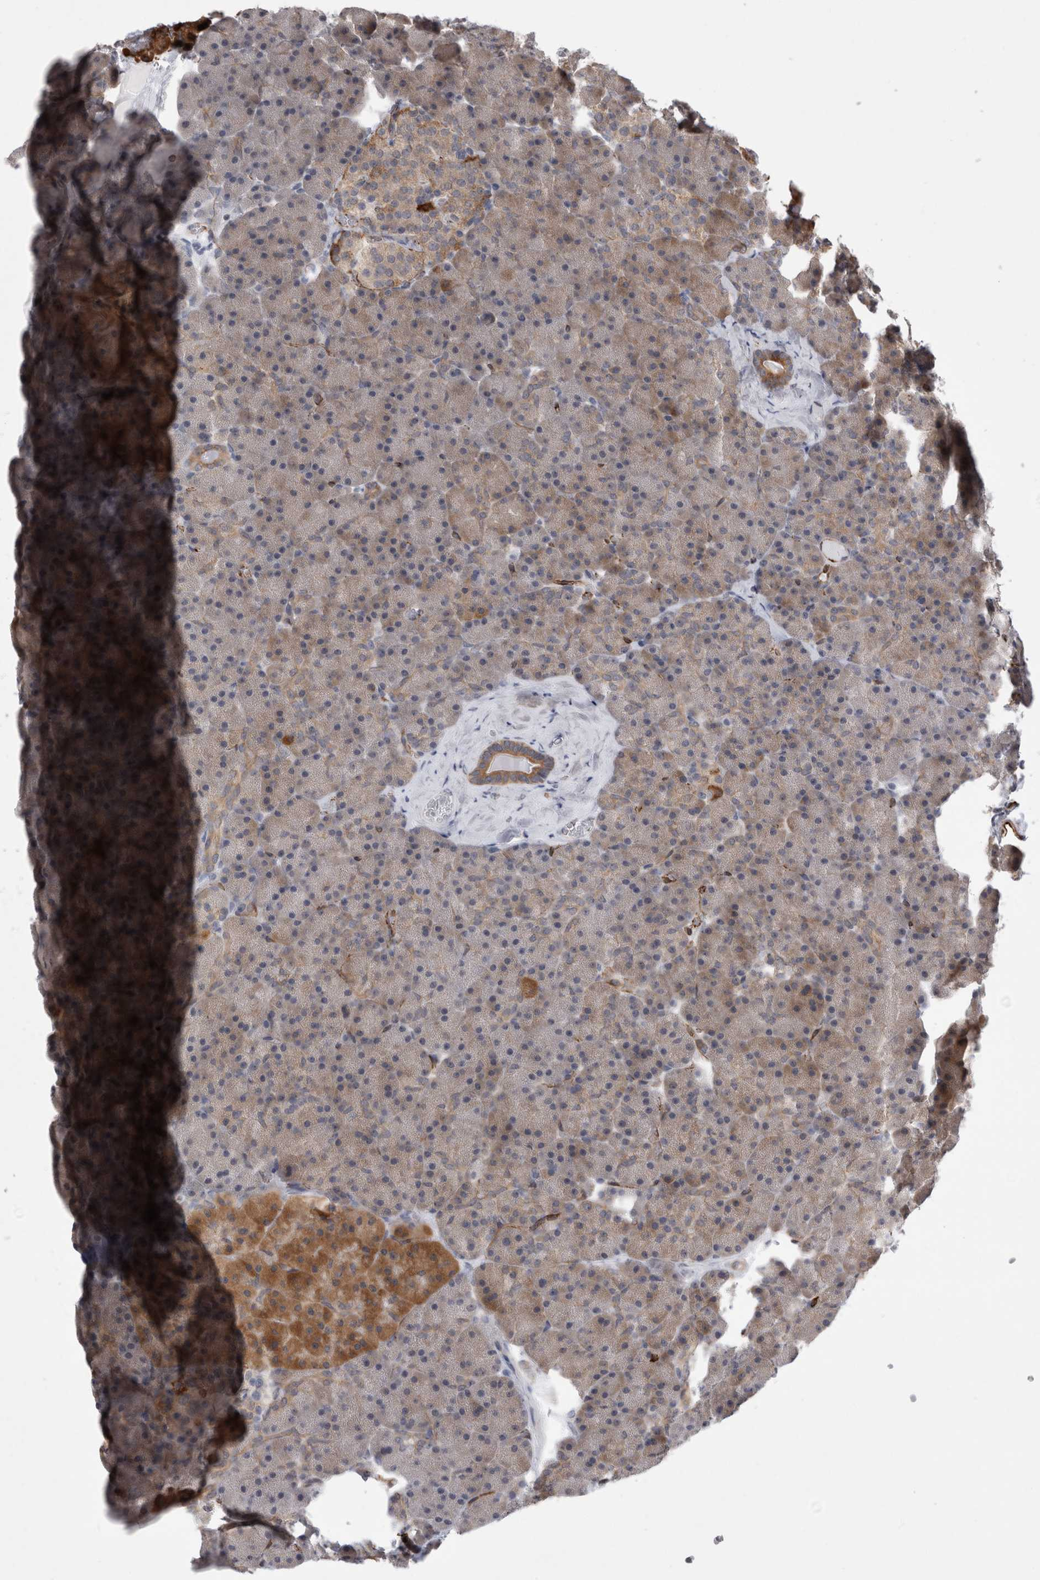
{"staining": {"intensity": "moderate", "quantity": "25%-75%", "location": "cytoplasmic/membranous"}, "tissue": "pancreas", "cell_type": "Exocrine glandular cells", "image_type": "normal", "snomed": [{"axis": "morphology", "description": "Normal tissue, NOS"}, {"axis": "morphology", "description": "Carcinoid, malignant, NOS"}, {"axis": "topography", "description": "Pancreas"}], "caption": "Immunohistochemical staining of normal human pancreas demonstrates medium levels of moderate cytoplasmic/membranous positivity in approximately 25%-75% of exocrine glandular cells. Ihc stains the protein in brown and the nuclei are stained blue.", "gene": "FAM83H", "patient": {"sex": "female", "age": 35}}